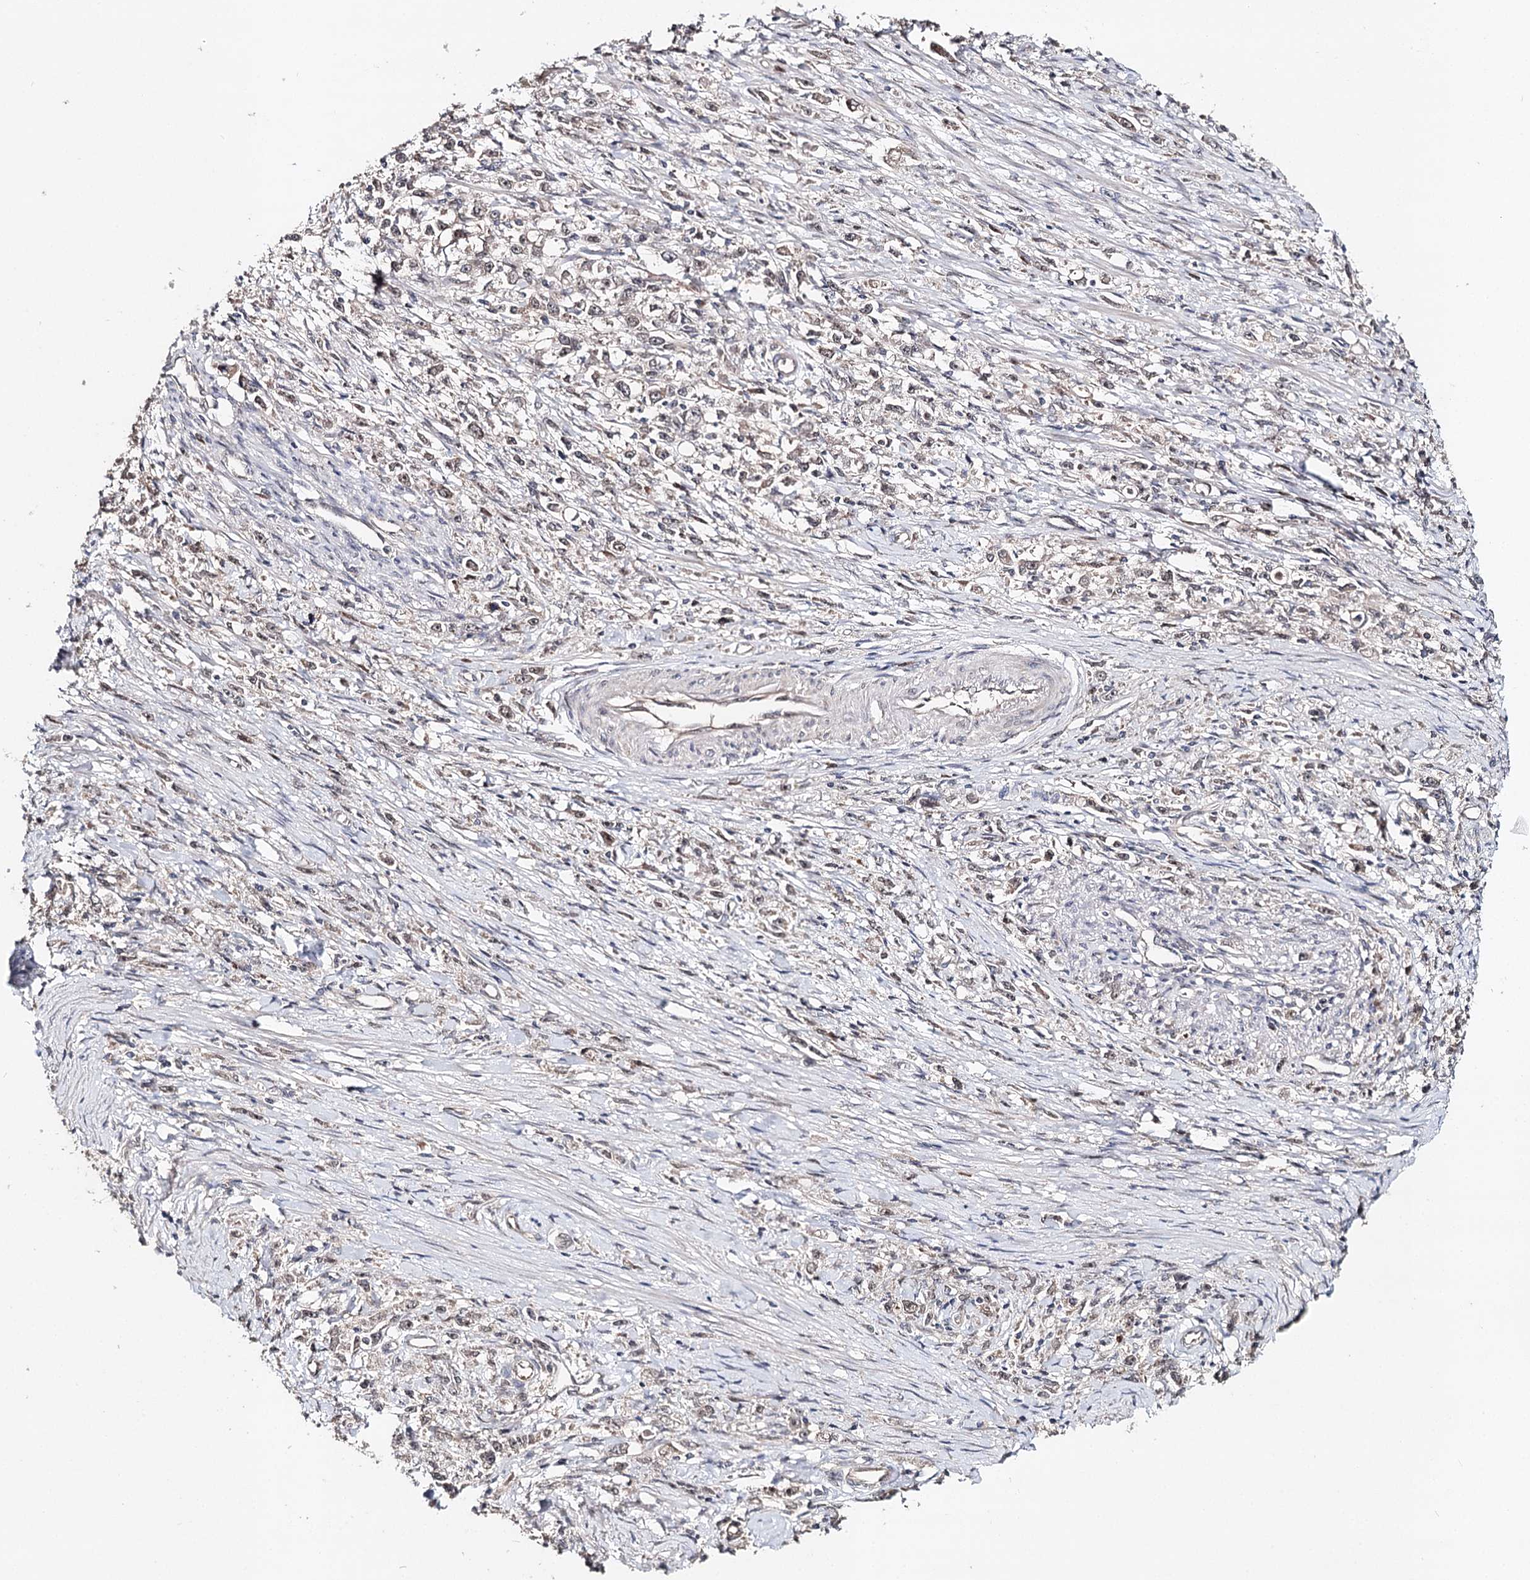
{"staining": {"intensity": "moderate", "quantity": "<25%", "location": "nuclear"}, "tissue": "stomach cancer", "cell_type": "Tumor cells", "image_type": "cancer", "snomed": [{"axis": "morphology", "description": "Adenocarcinoma, NOS"}, {"axis": "topography", "description": "Stomach"}], "caption": "A histopathology image showing moderate nuclear positivity in approximately <25% of tumor cells in stomach cancer (adenocarcinoma), as visualized by brown immunohistochemical staining.", "gene": "NOPCHAP1", "patient": {"sex": "female", "age": 59}}